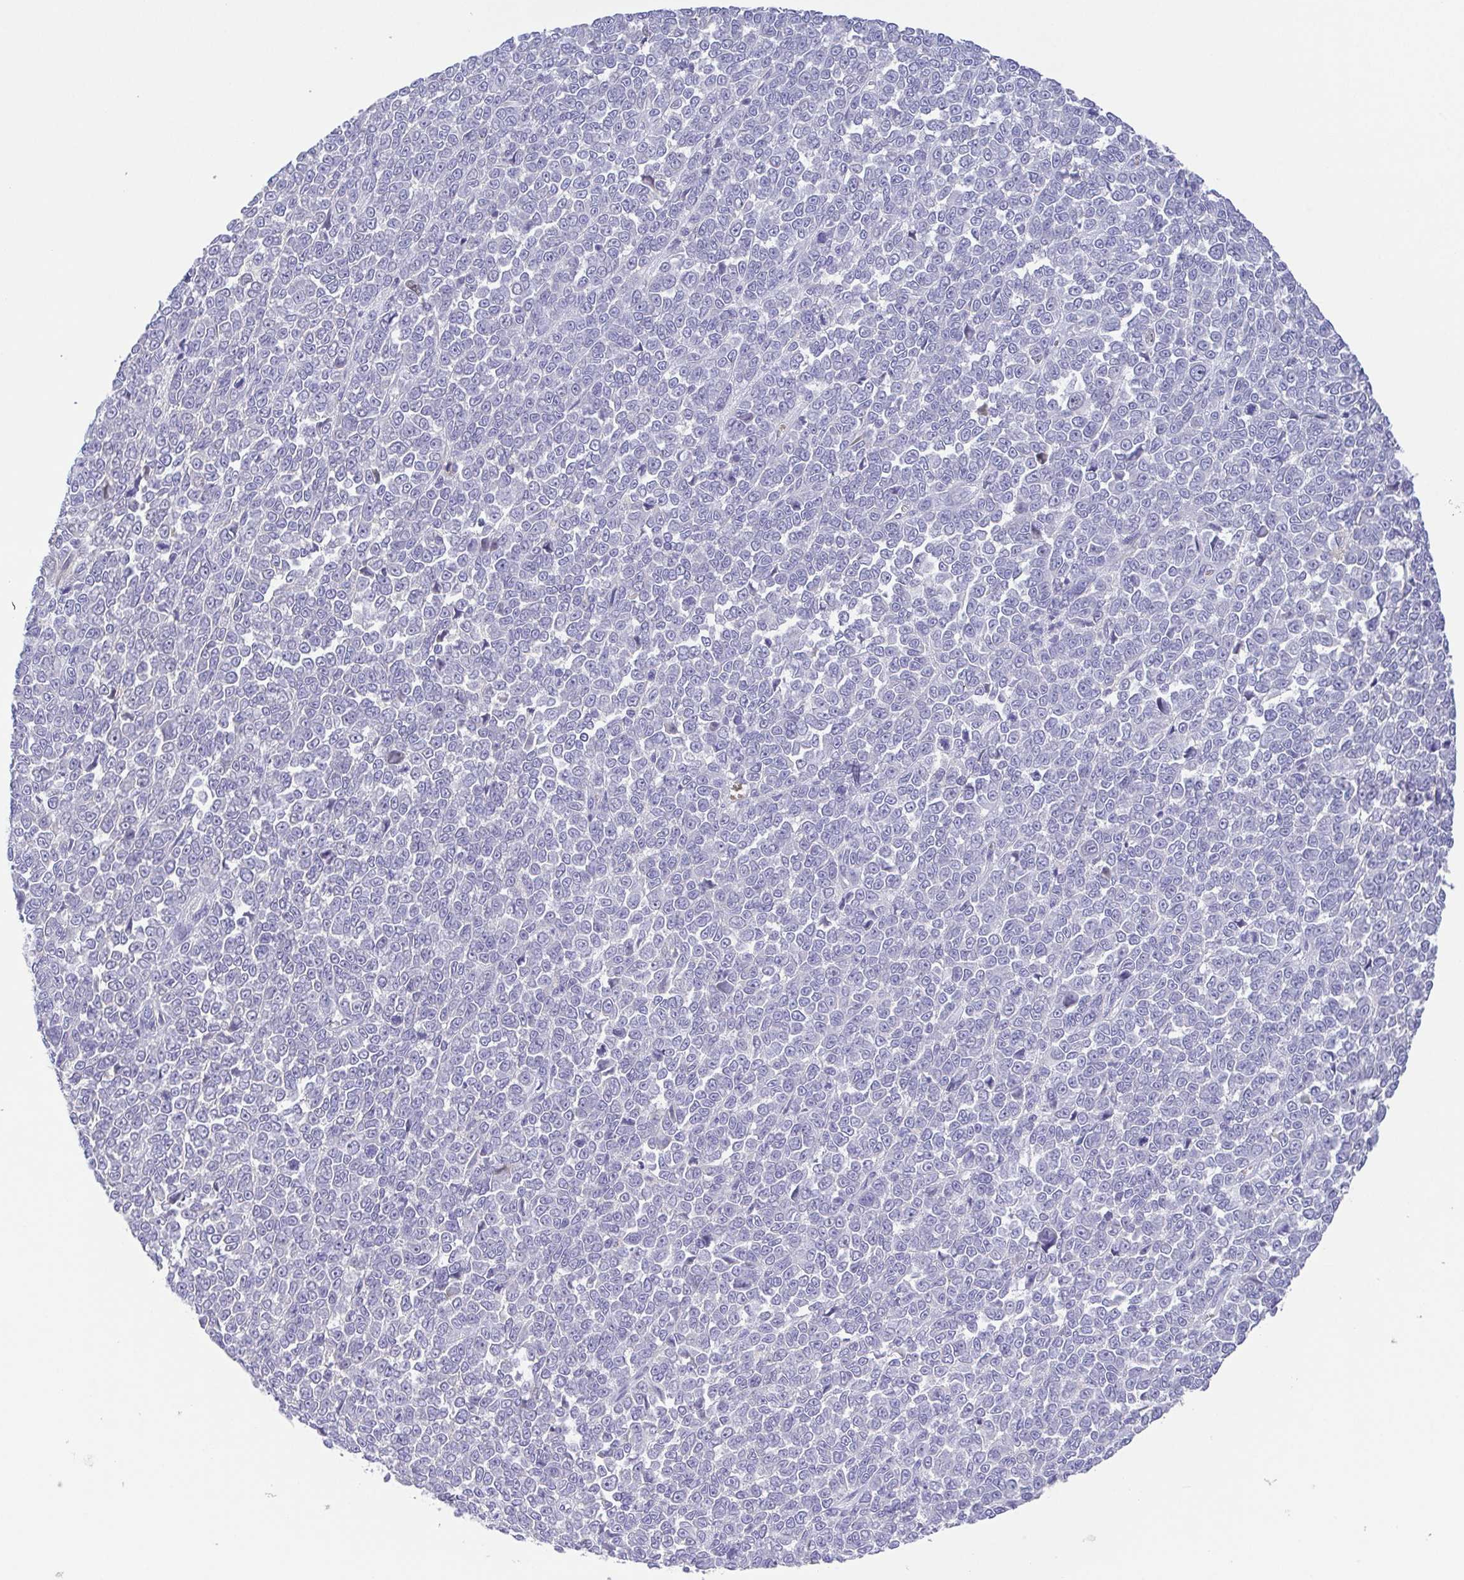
{"staining": {"intensity": "negative", "quantity": "none", "location": "none"}, "tissue": "melanoma", "cell_type": "Tumor cells", "image_type": "cancer", "snomed": [{"axis": "morphology", "description": "Malignant melanoma, NOS"}, {"axis": "topography", "description": "Skin"}], "caption": "This image is of malignant melanoma stained with immunohistochemistry to label a protein in brown with the nuclei are counter-stained blue. There is no expression in tumor cells.", "gene": "PKDREJ", "patient": {"sex": "female", "age": 95}}